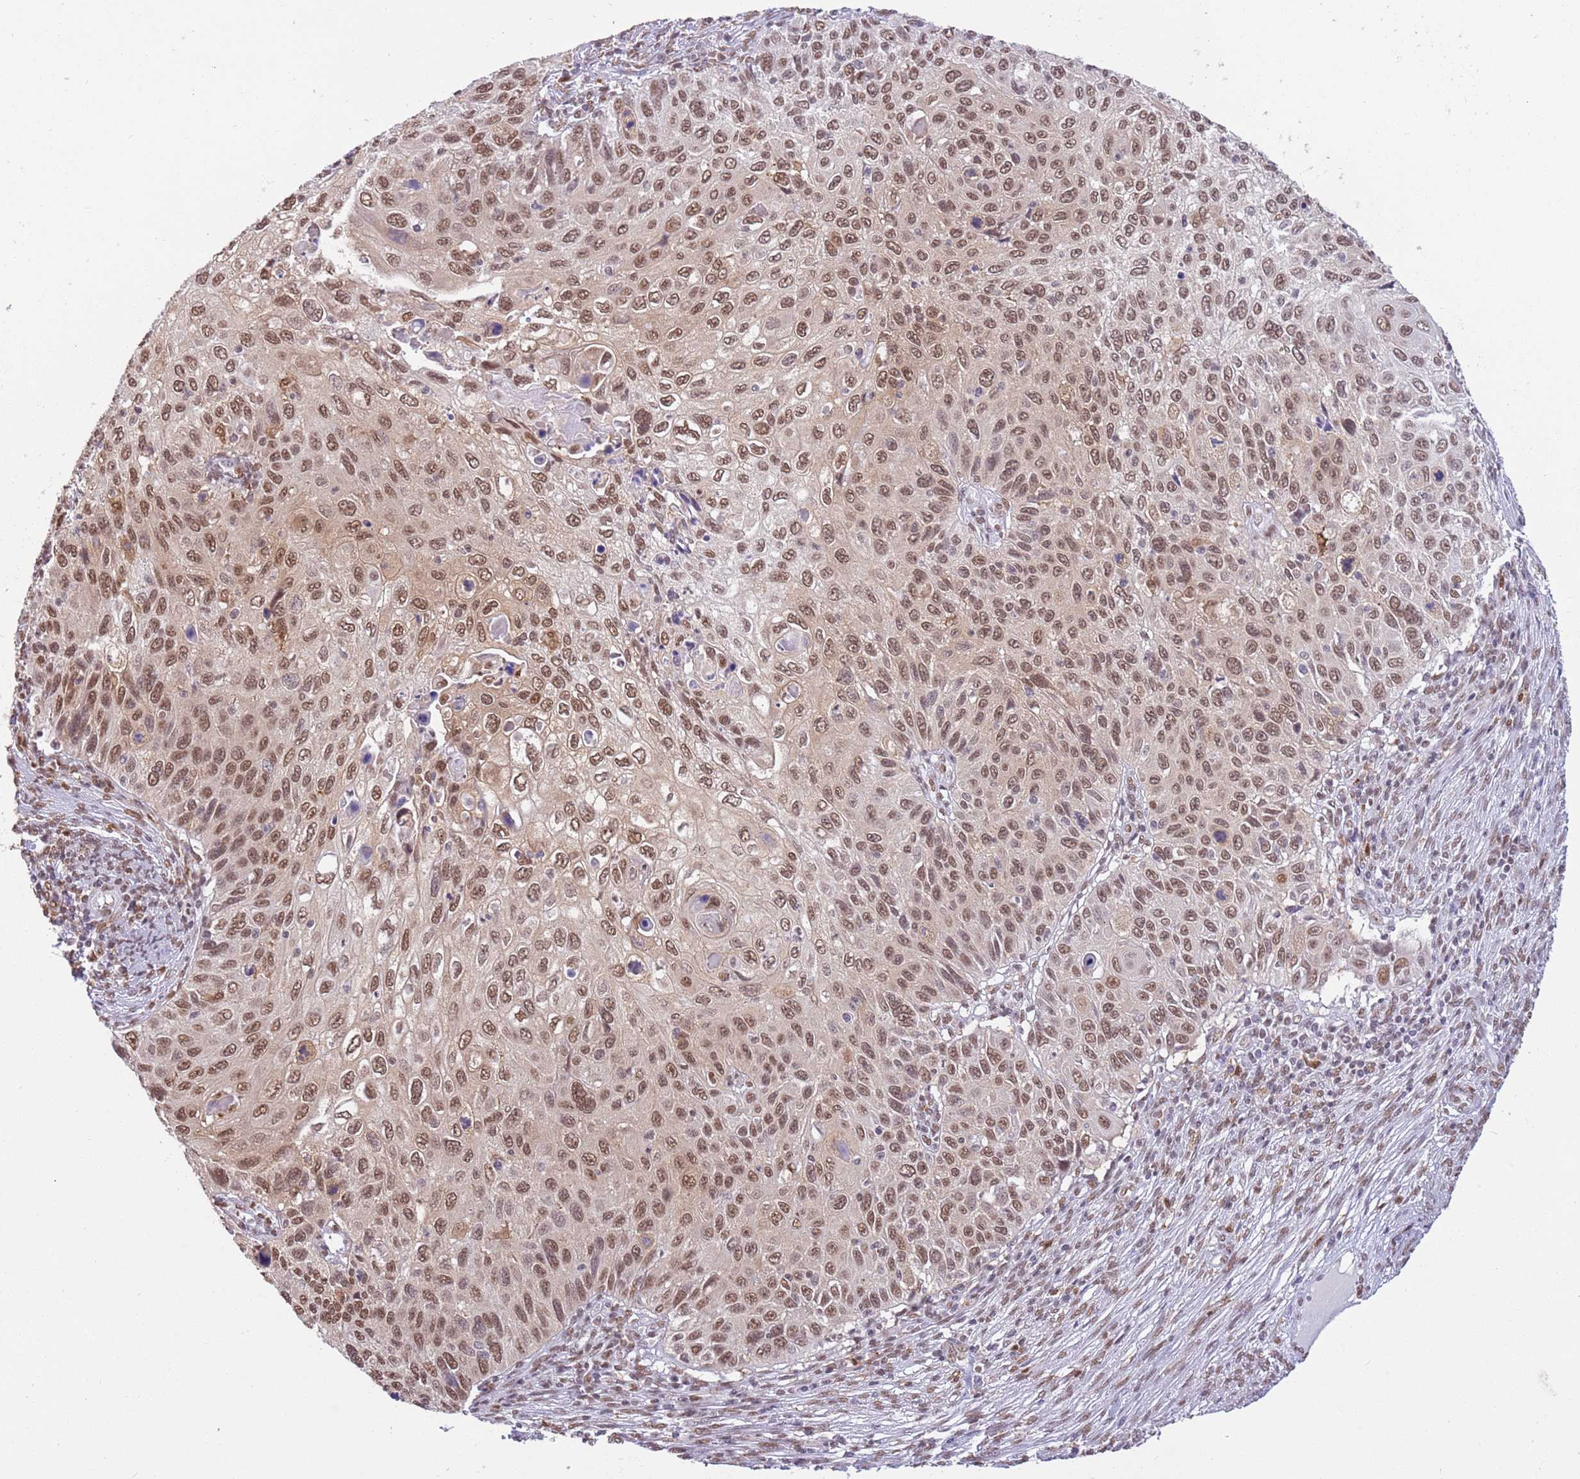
{"staining": {"intensity": "moderate", "quantity": ">75%", "location": "nuclear"}, "tissue": "cervical cancer", "cell_type": "Tumor cells", "image_type": "cancer", "snomed": [{"axis": "morphology", "description": "Squamous cell carcinoma, NOS"}, {"axis": "topography", "description": "Cervix"}], "caption": "DAB (3,3'-diaminobenzidine) immunohistochemical staining of cervical squamous cell carcinoma displays moderate nuclear protein staining in approximately >75% of tumor cells.", "gene": "TRIM32", "patient": {"sex": "female", "age": 70}}